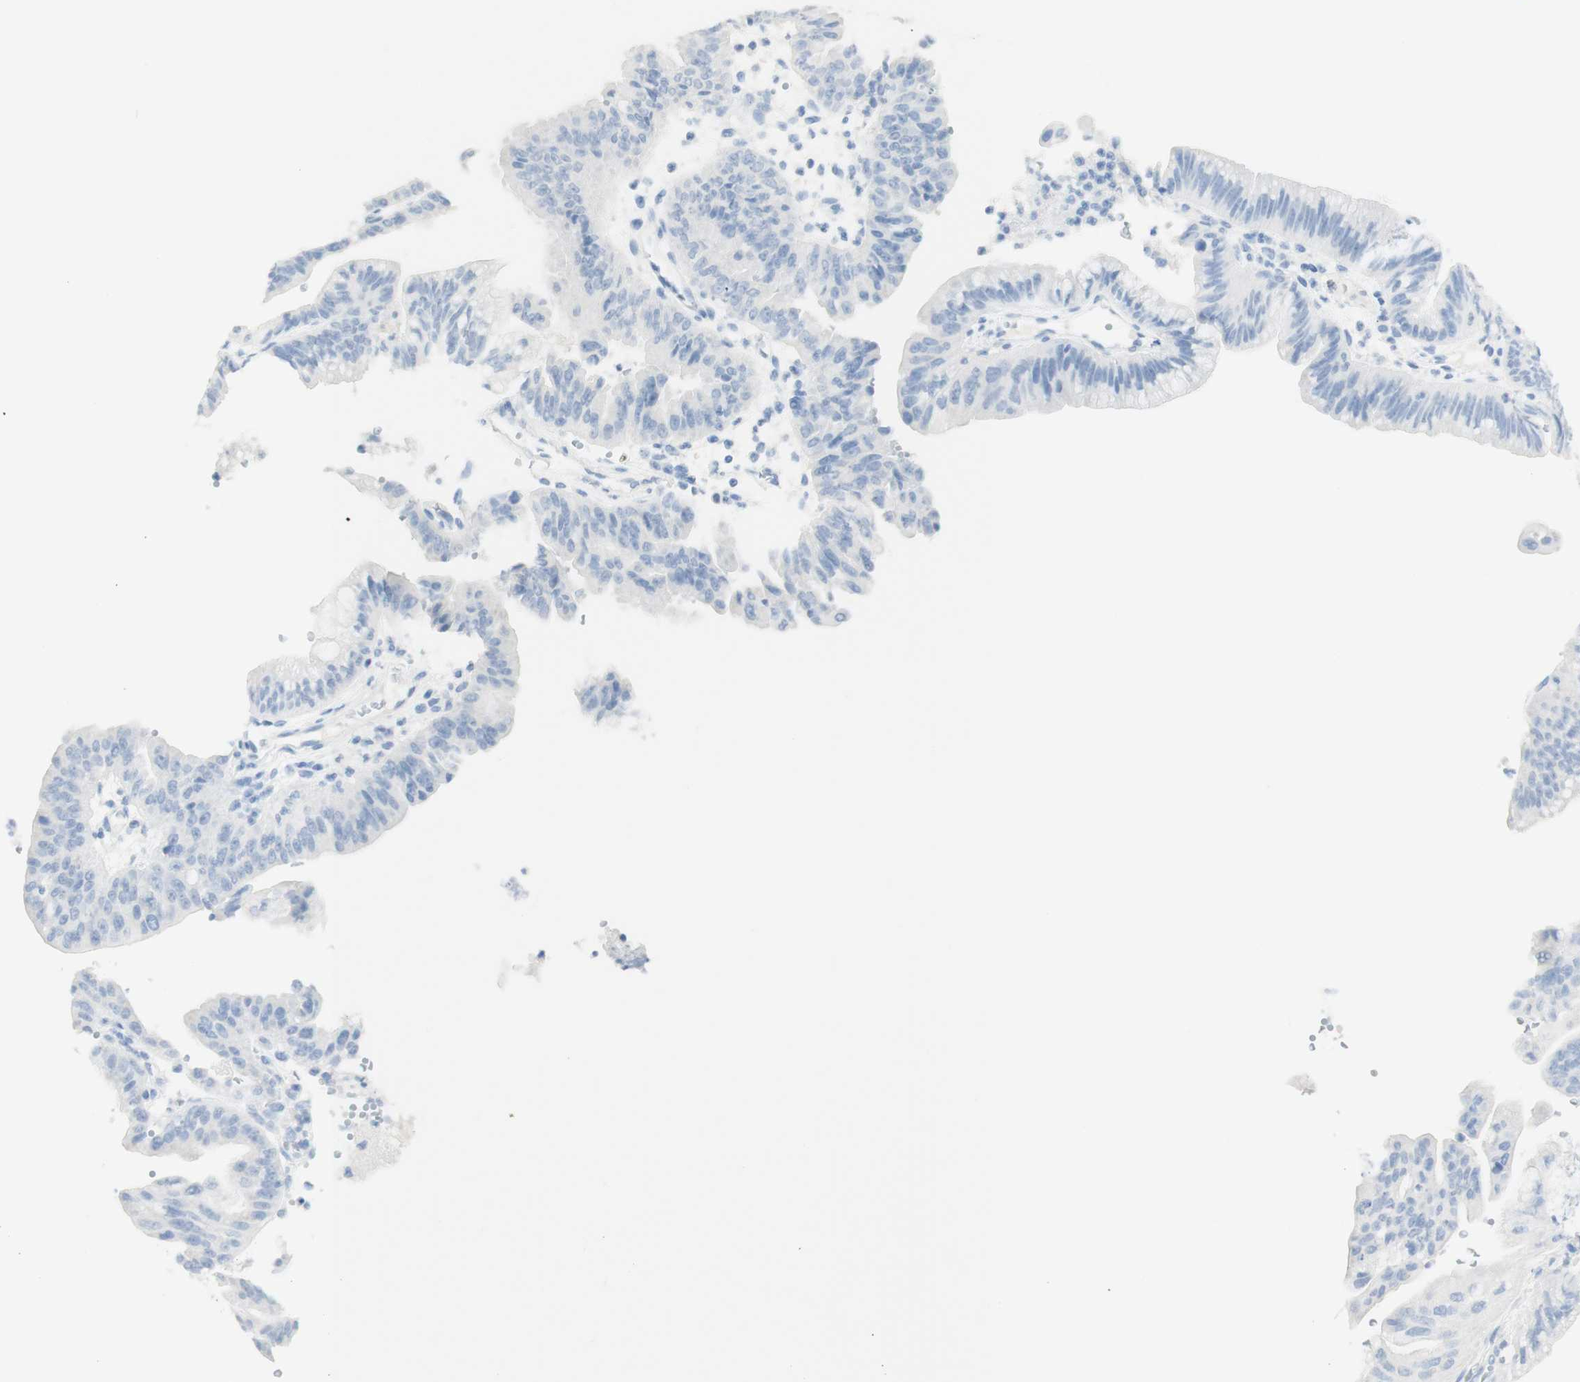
{"staining": {"intensity": "negative", "quantity": "none", "location": "none"}, "tissue": "pancreatic cancer", "cell_type": "Tumor cells", "image_type": "cancer", "snomed": [{"axis": "morphology", "description": "Adenocarcinoma, NOS"}, {"axis": "topography", "description": "Pancreas"}], "caption": "Protein analysis of adenocarcinoma (pancreatic) reveals no significant positivity in tumor cells.", "gene": "TPO", "patient": {"sex": "male", "age": 70}}